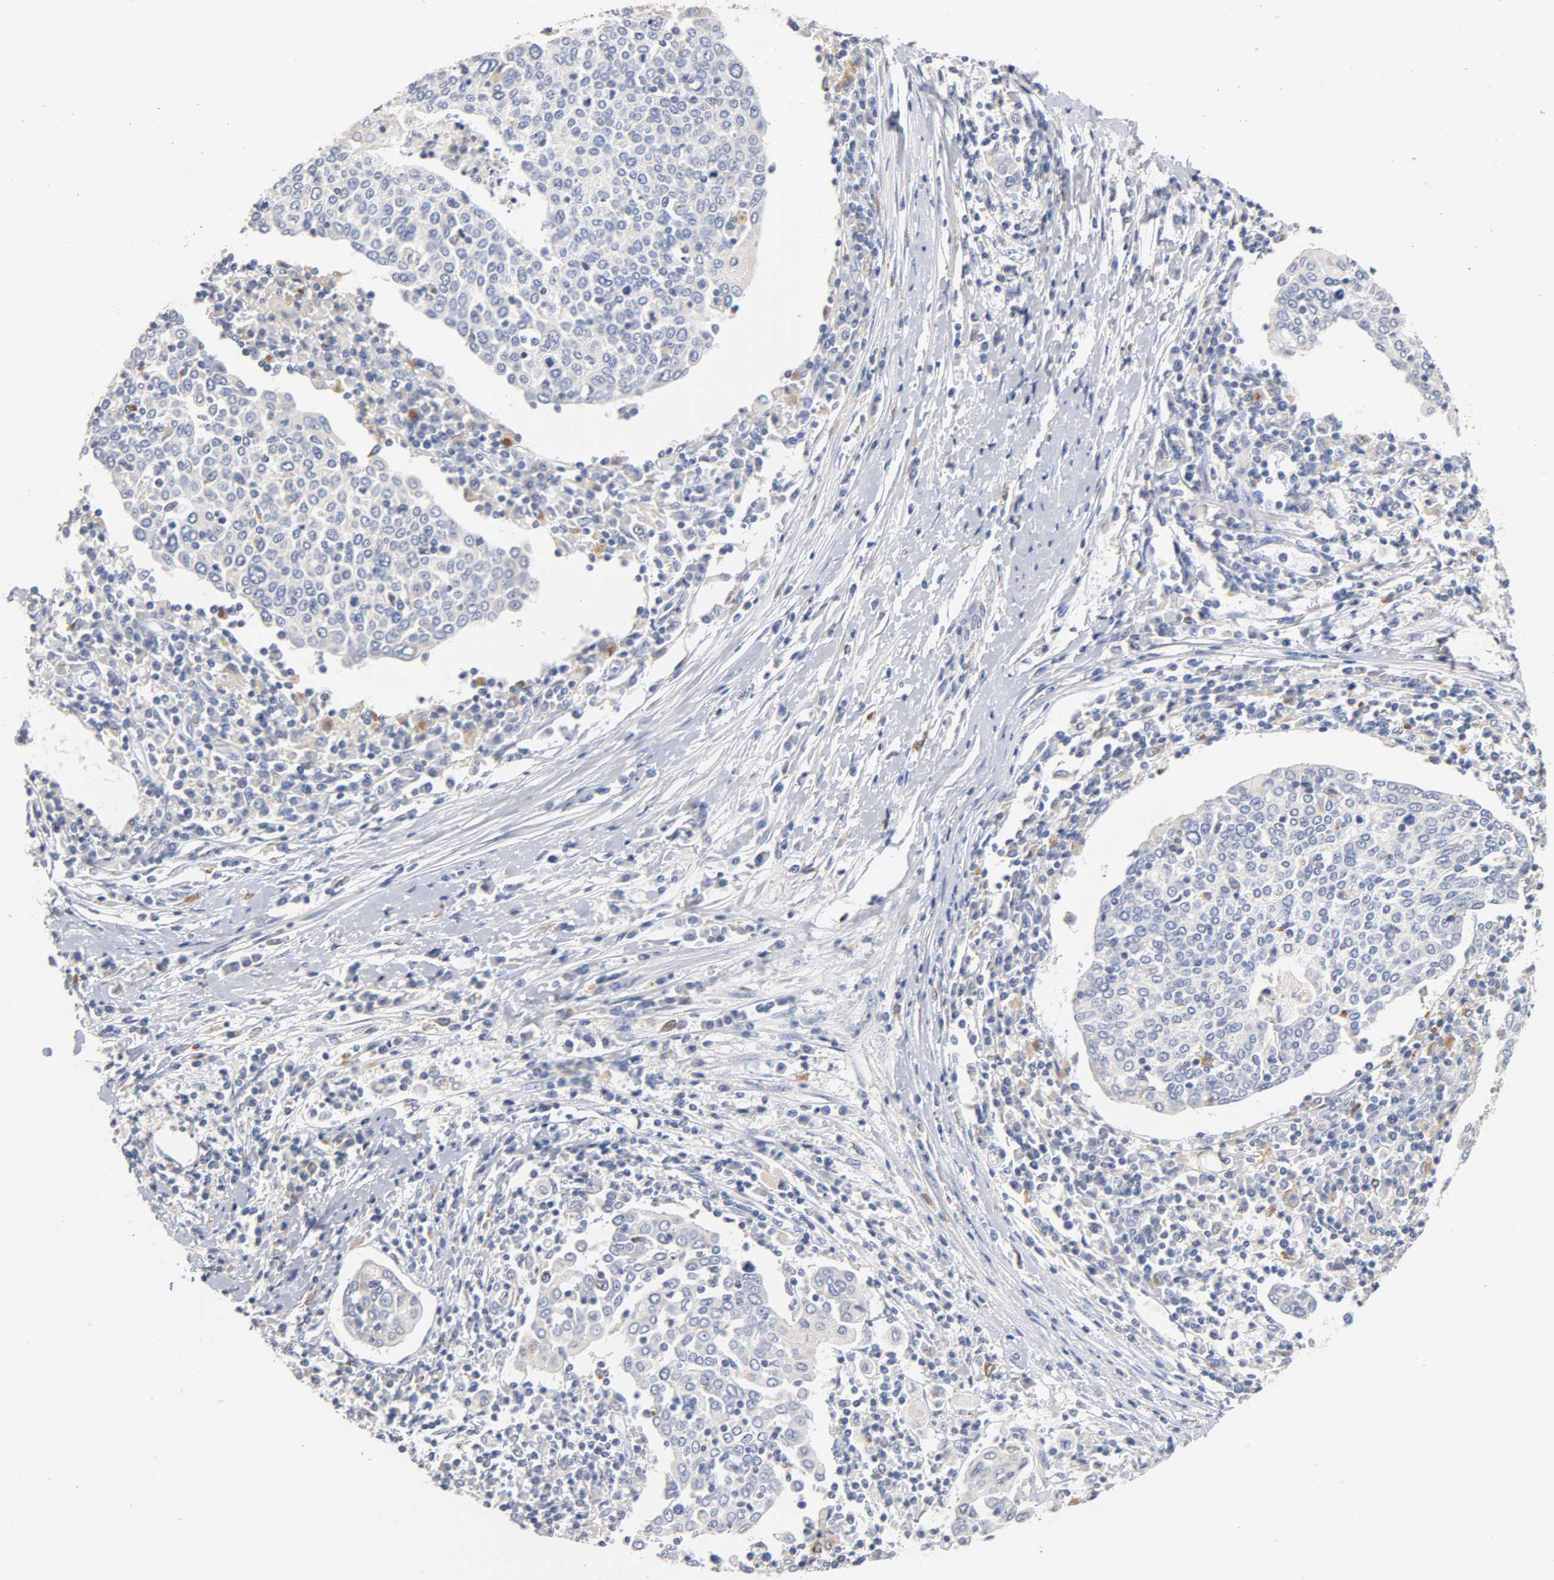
{"staining": {"intensity": "negative", "quantity": "none", "location": "none"}, "tissue": "cervical cancer", "cell_type": "Tumor cells", "image_type": "cancer", "snomed": [{"axis": "morphology", "description": "Squamous cell carcinoma, NOS"}, {"axis": "topography", "description": "Cervix"}], "caption": "High magnification brightfield microscopy of cervical squamous cell carcinoma stained with DAB (brown) and counterstained with hematoxylin (blue): tumor cells show no significant staining.", "gene": "SEMA5A", "patient": {"sex": "female", "age": 40}}